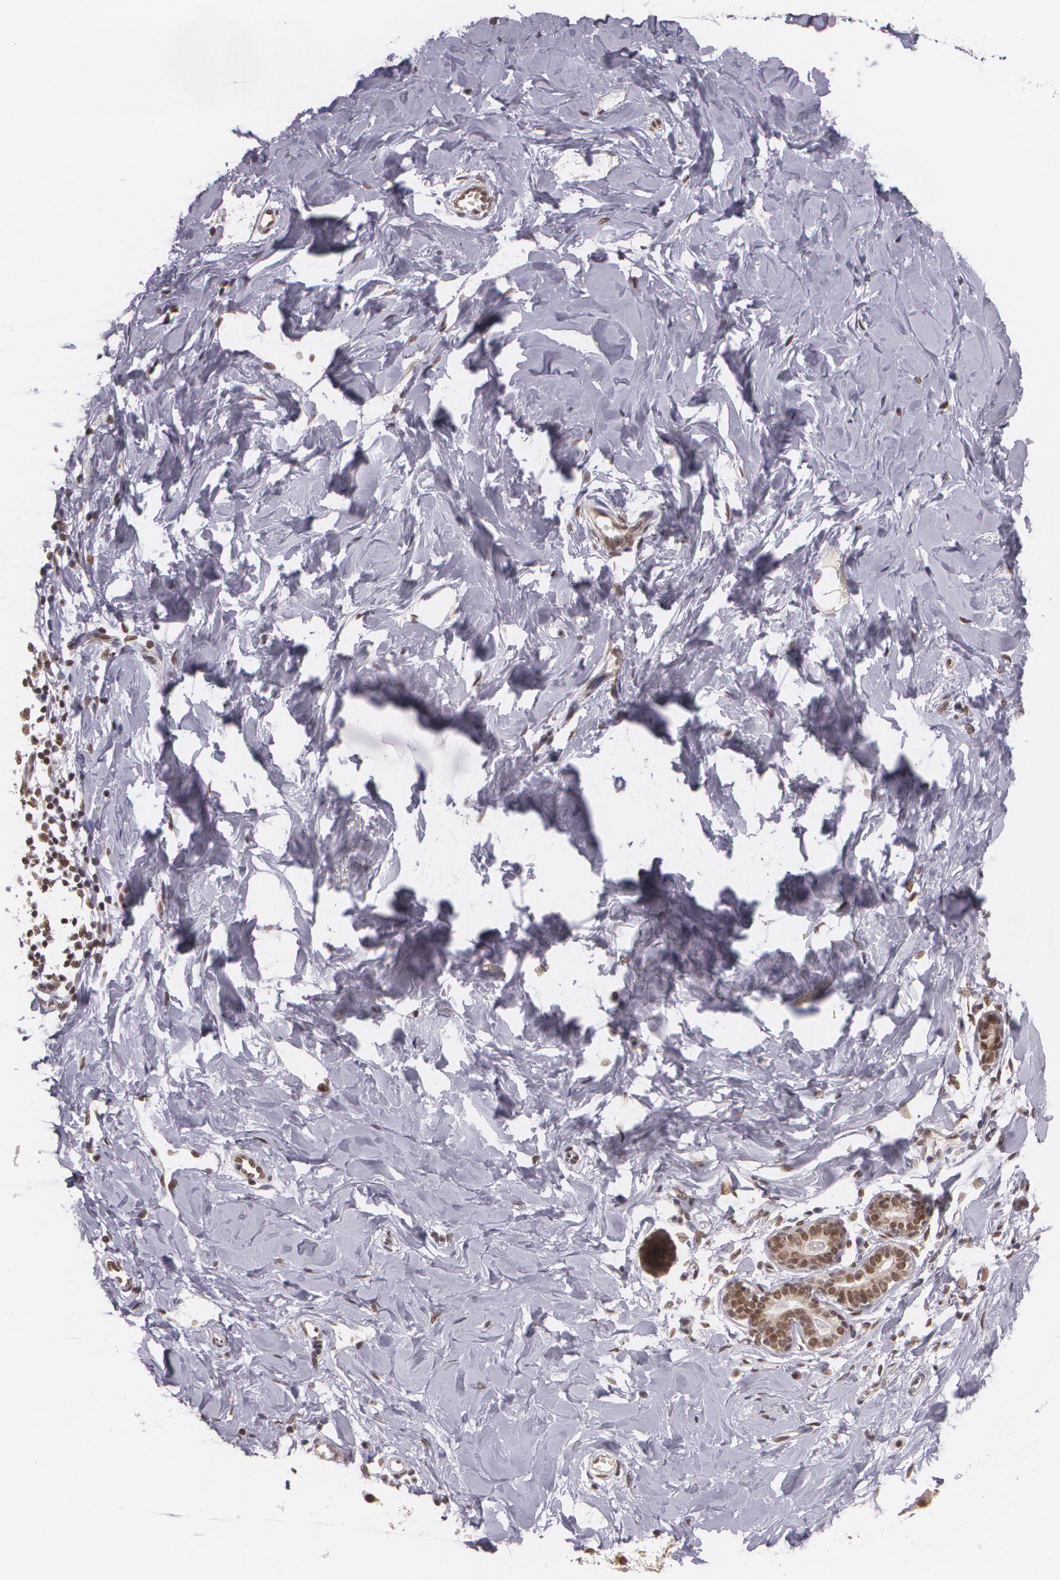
{"staining": {"intensity": "negative", "quantity": "none", "location": "none"}, "tissue": "breast", "cell_type": "Adipocytes", "image_type": "normal", "snomed": [{"axis": "morphology", "description": "Normal tissue, NOS"}, {"axis": "topography", "description": "Breast"}], "caption": "An immunohistochemistry photomicrograph of benign breast is shown. There is no staining in adipocytes of breast. (Stains: DAB (3,3'-diaminobenzidine) immunohistochemistry (IHC) with hematoxylin counter stain, Microscopy: brightfield microscopy at high magnification).", "gene": "ALX1", "patient": {"sex": "female", "age": 23}}